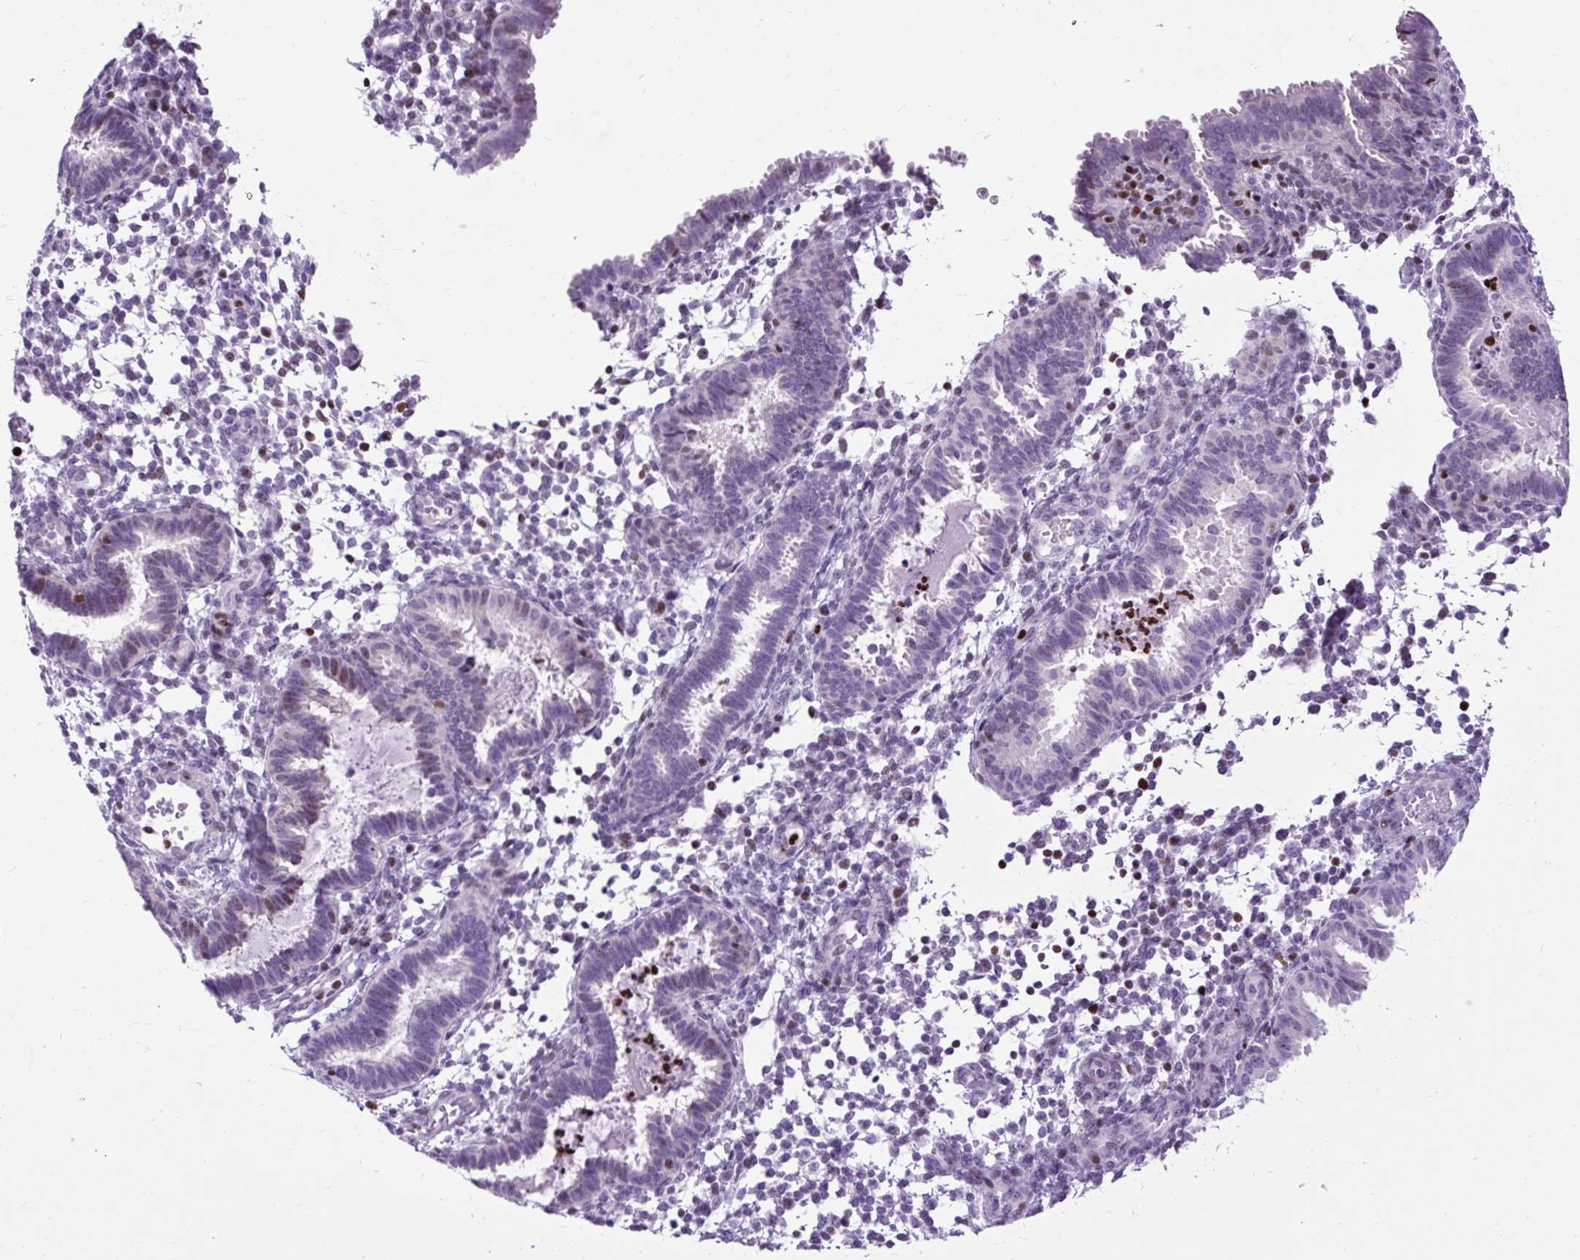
{"staining": {"intensity": "weak", "quantity": "<25%", "location": "nuclear"}, "tissue": "endometrial cancer", "cell_type": "Tumor cells", "image_type": "cancer", "snomed": [{"axis": "morphology", "description": "Adenocarcinoma, NOS"}, {"axis": "topography", "description": "Uterus"}], "caption": "IHC of human endometrial cancer shows no expression in tumor cells.", "gene": "SPC24", "patient": {"sex": "female", "age": 44}}